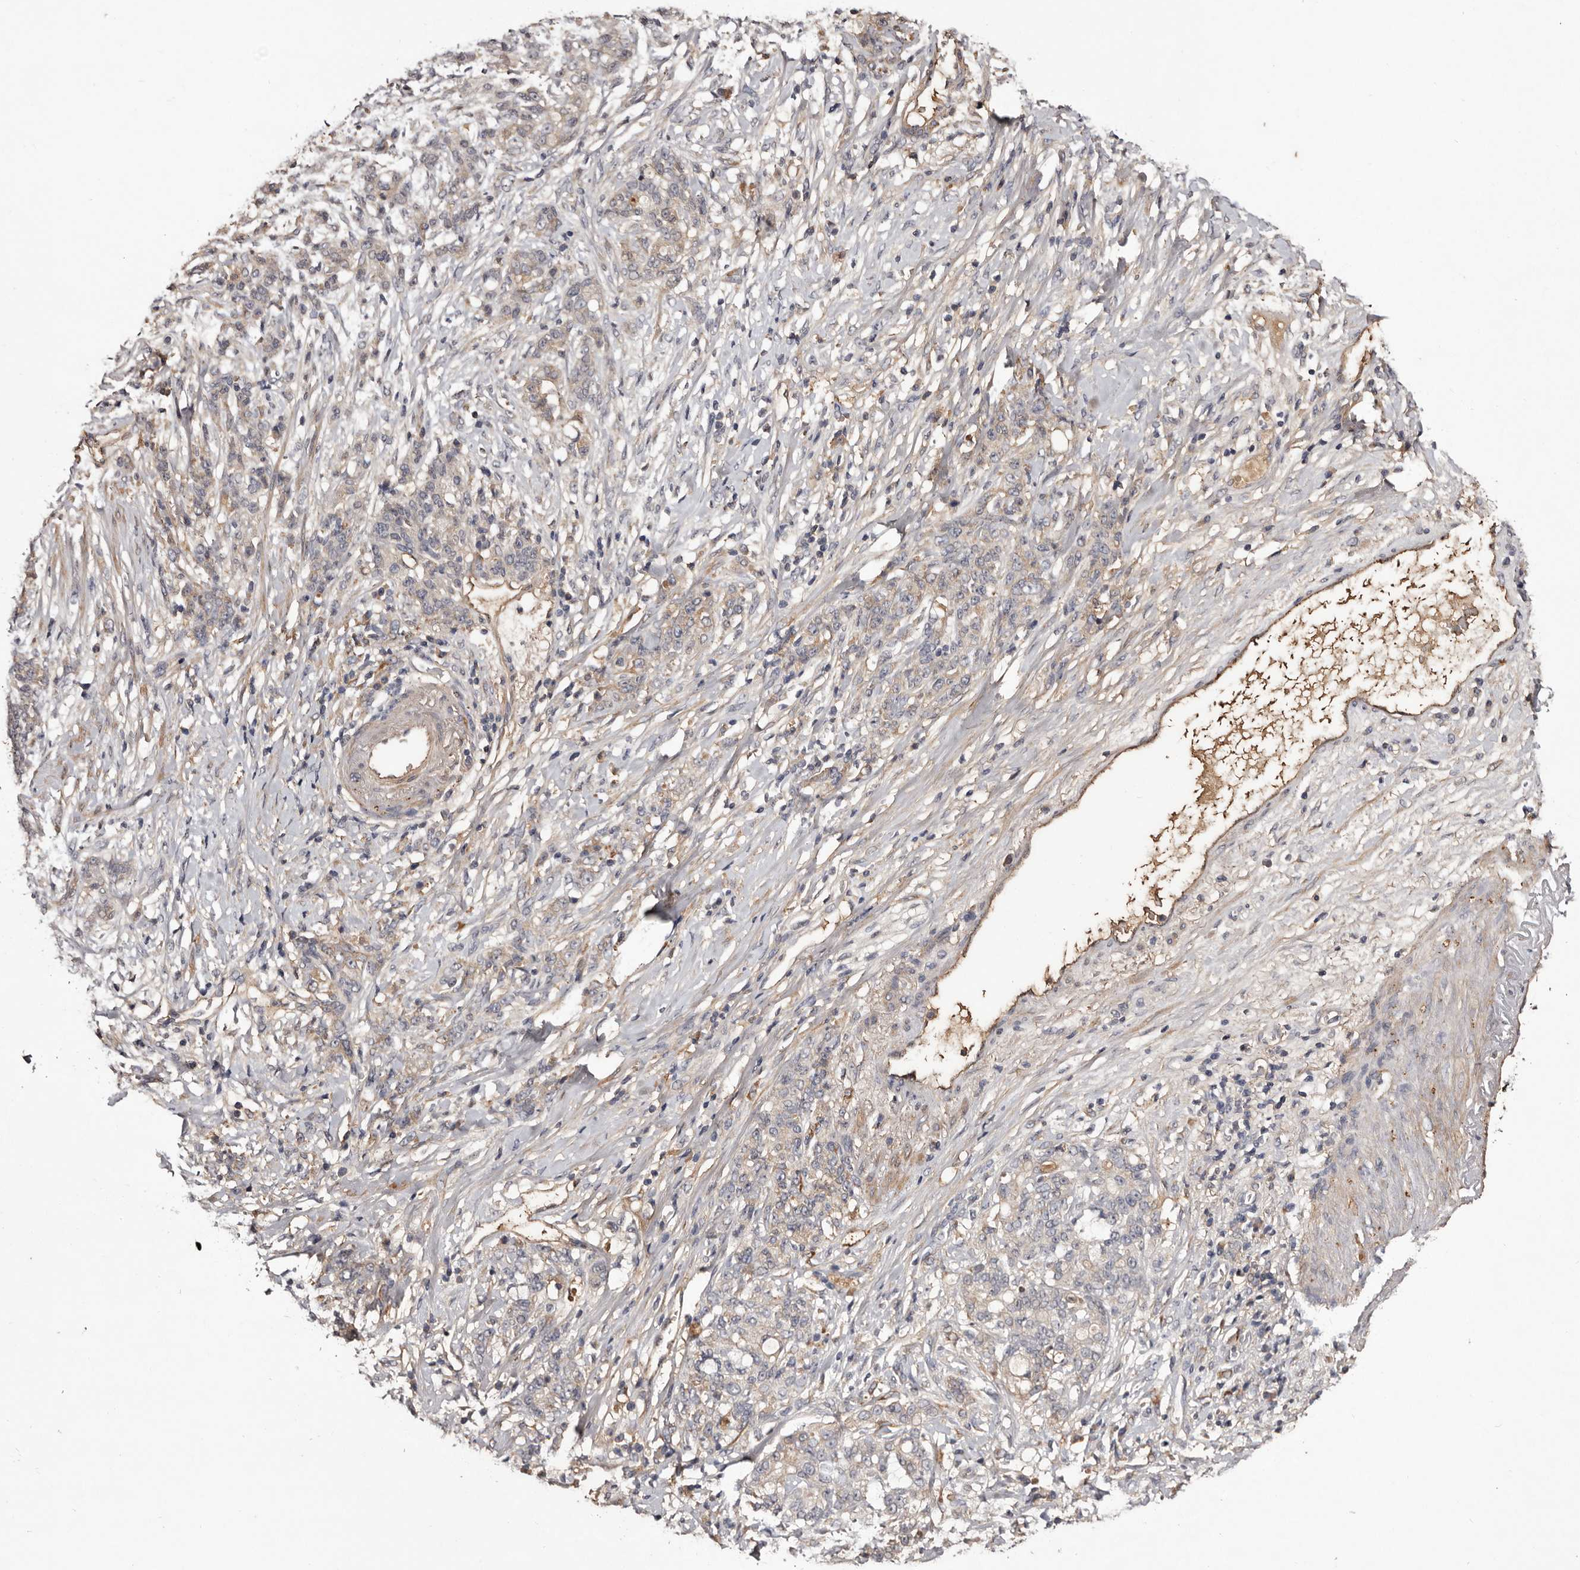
{"staining": {"intensity": "weak", "quantity": "<25%", "location": "cytoplasmic/membranous"}, "tissue": "stomach cancer", "cell_type": "Tumor cells", "image_type": "cancer", "snomed": [{"axis": "morphology", "description": "Adenocarcinoma, NOS"}, {"axis": "topography", "description": "Stomach, lower"}], "caption": "IHC image of neoplastic tissue: stomach adenocarcinoma stained with DAB displays no significant protein positivity in tumor cells.", "gene": "CYP1B1", "patient": {"sex": "male", "age": 88}}